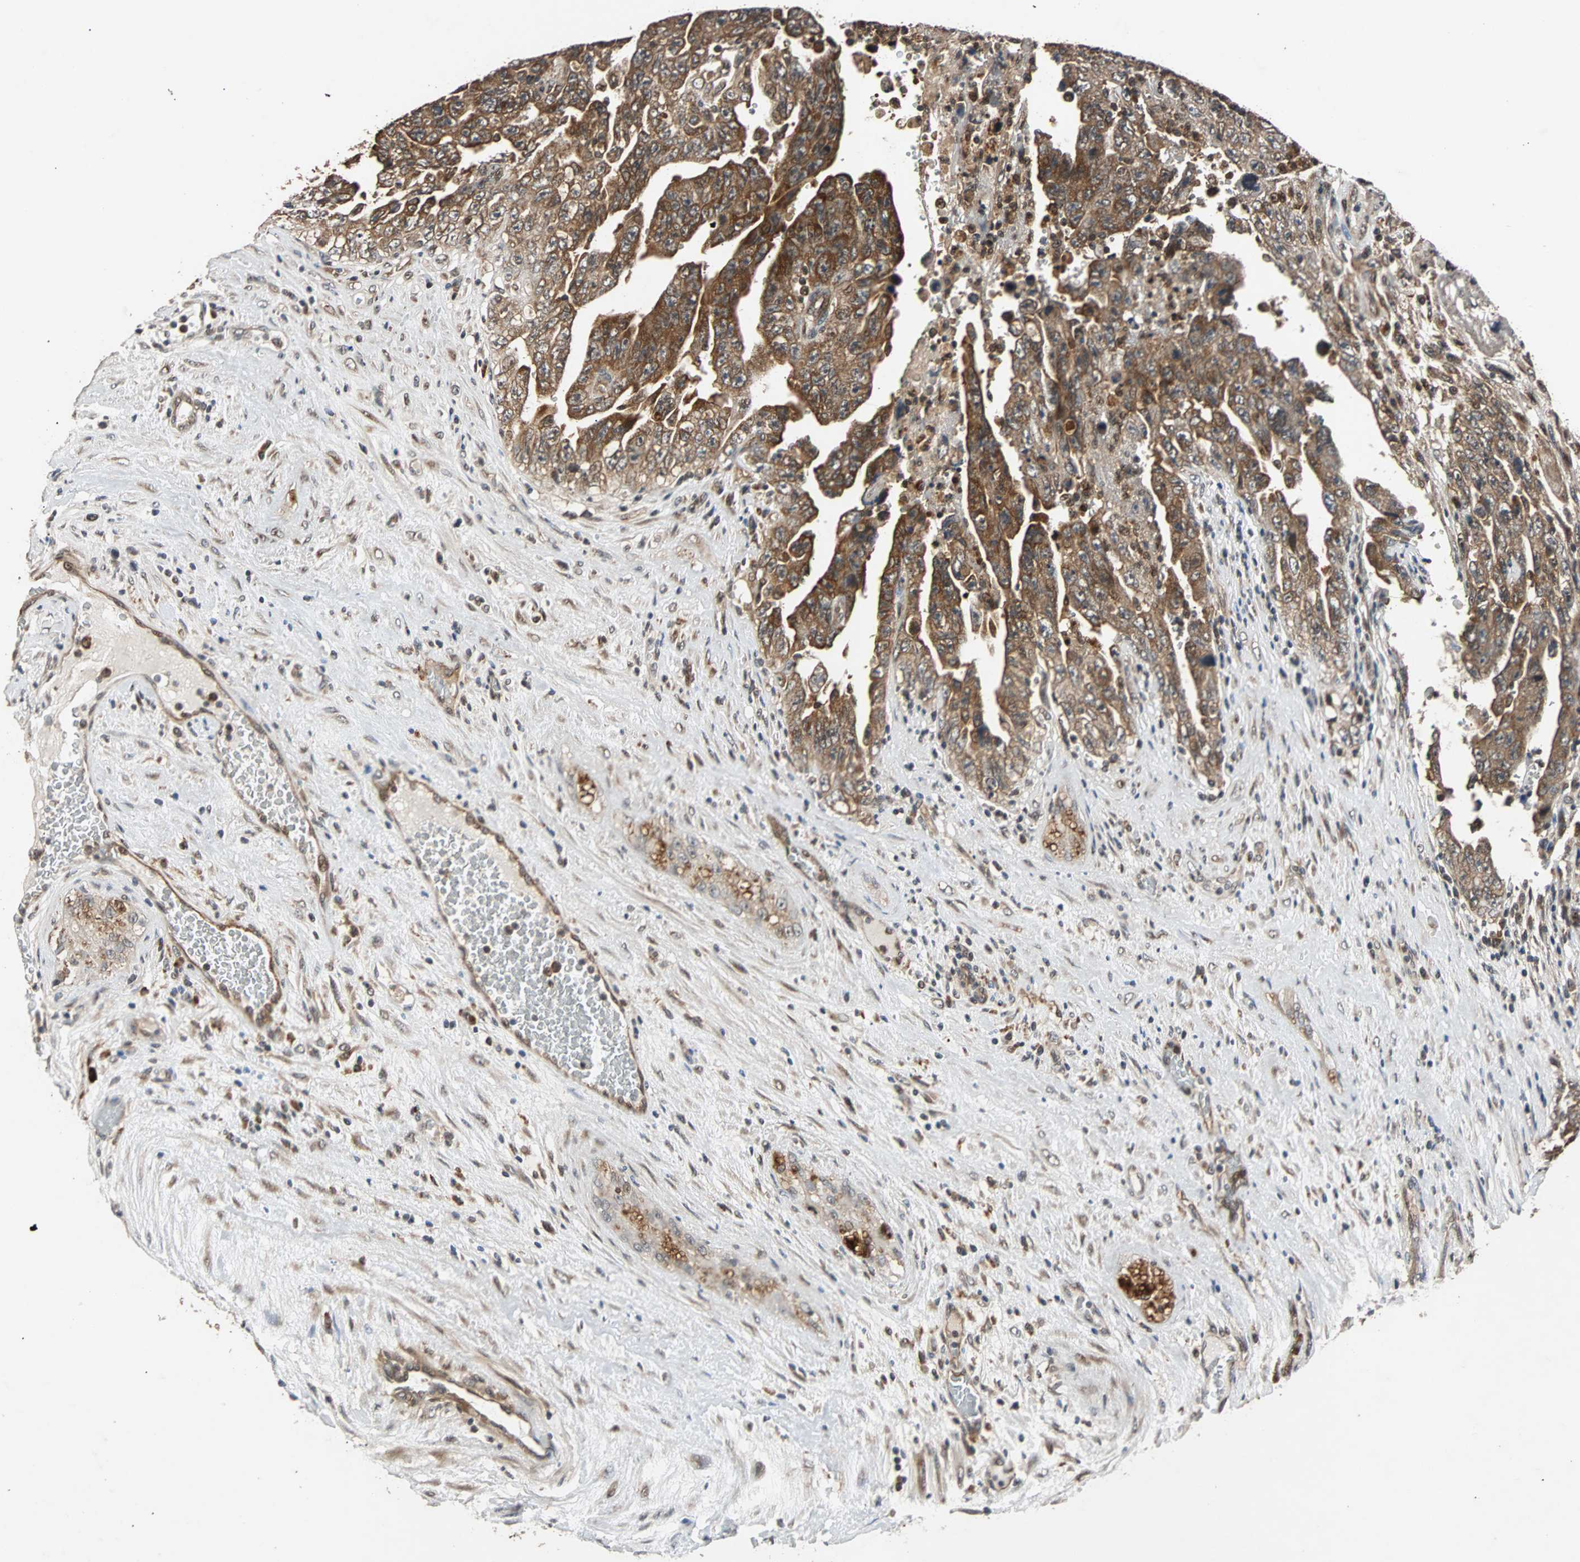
{"staining": {"intensity": "strong", "quantity": ">75%", "location": "cytoplasmic/membranous"}, "tissue": "testis cancer", "cell_type": "Tumor cells", "image_type": "cancer", "snomed": [{"axis": "morphology", "description": "Carcinoma, Embryonal, NOS"}, {"axis": "topography", "description": "Testis"}], "caption": "DAB (3,3'-diaminobenzidine) immunohistochemical staining of human testis embryonal carcinoma shows strong cytoplasmic/membranous protein staining in approximately >75% of tumor cells. Ihc stains the protein of interest in brown and the nuclei are stained blue.", "gene": "USP31", "patient": {"sex": "male", "age": 28}}